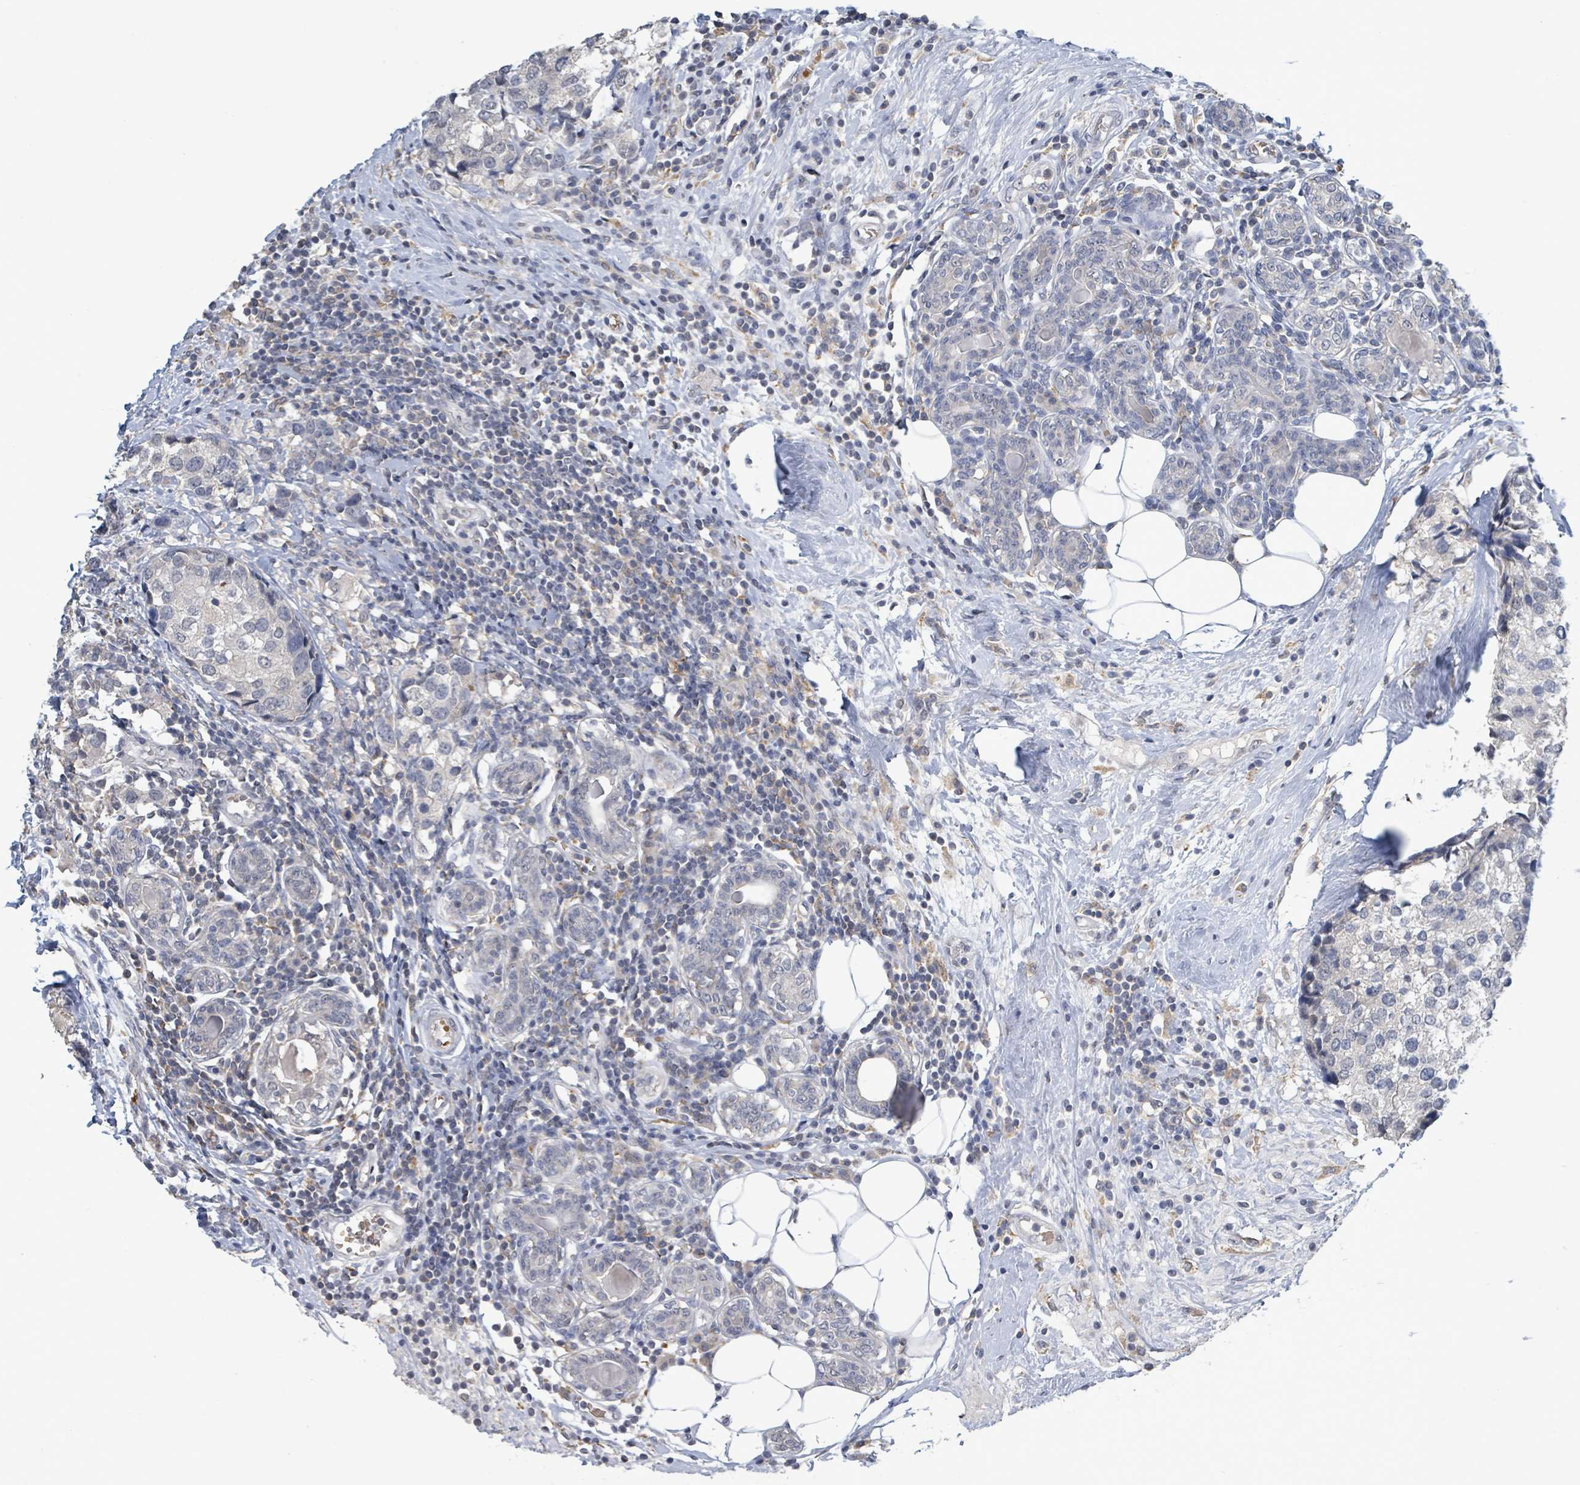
{"staining": {"intensity": "negative", "quantity": "none", "location": "none"}, "tissue": "breast cancer", "cell_type": "Tumor cells", "image_type": "cancer", "snomed": [{"axis": "morphology", "description": "Lobular carcinoma"}, {"axis": "topography", "description": "Breast"}], "caption": "Immunohistochemical staining of human breast cancer shows no significant staining in tumor cells. The staining is performed using DAB brown chromogen with nuclei counter-stained in using hematoxylin.", "gene": "SEBOX", "patient": {"sex": "female", "age": 59}}